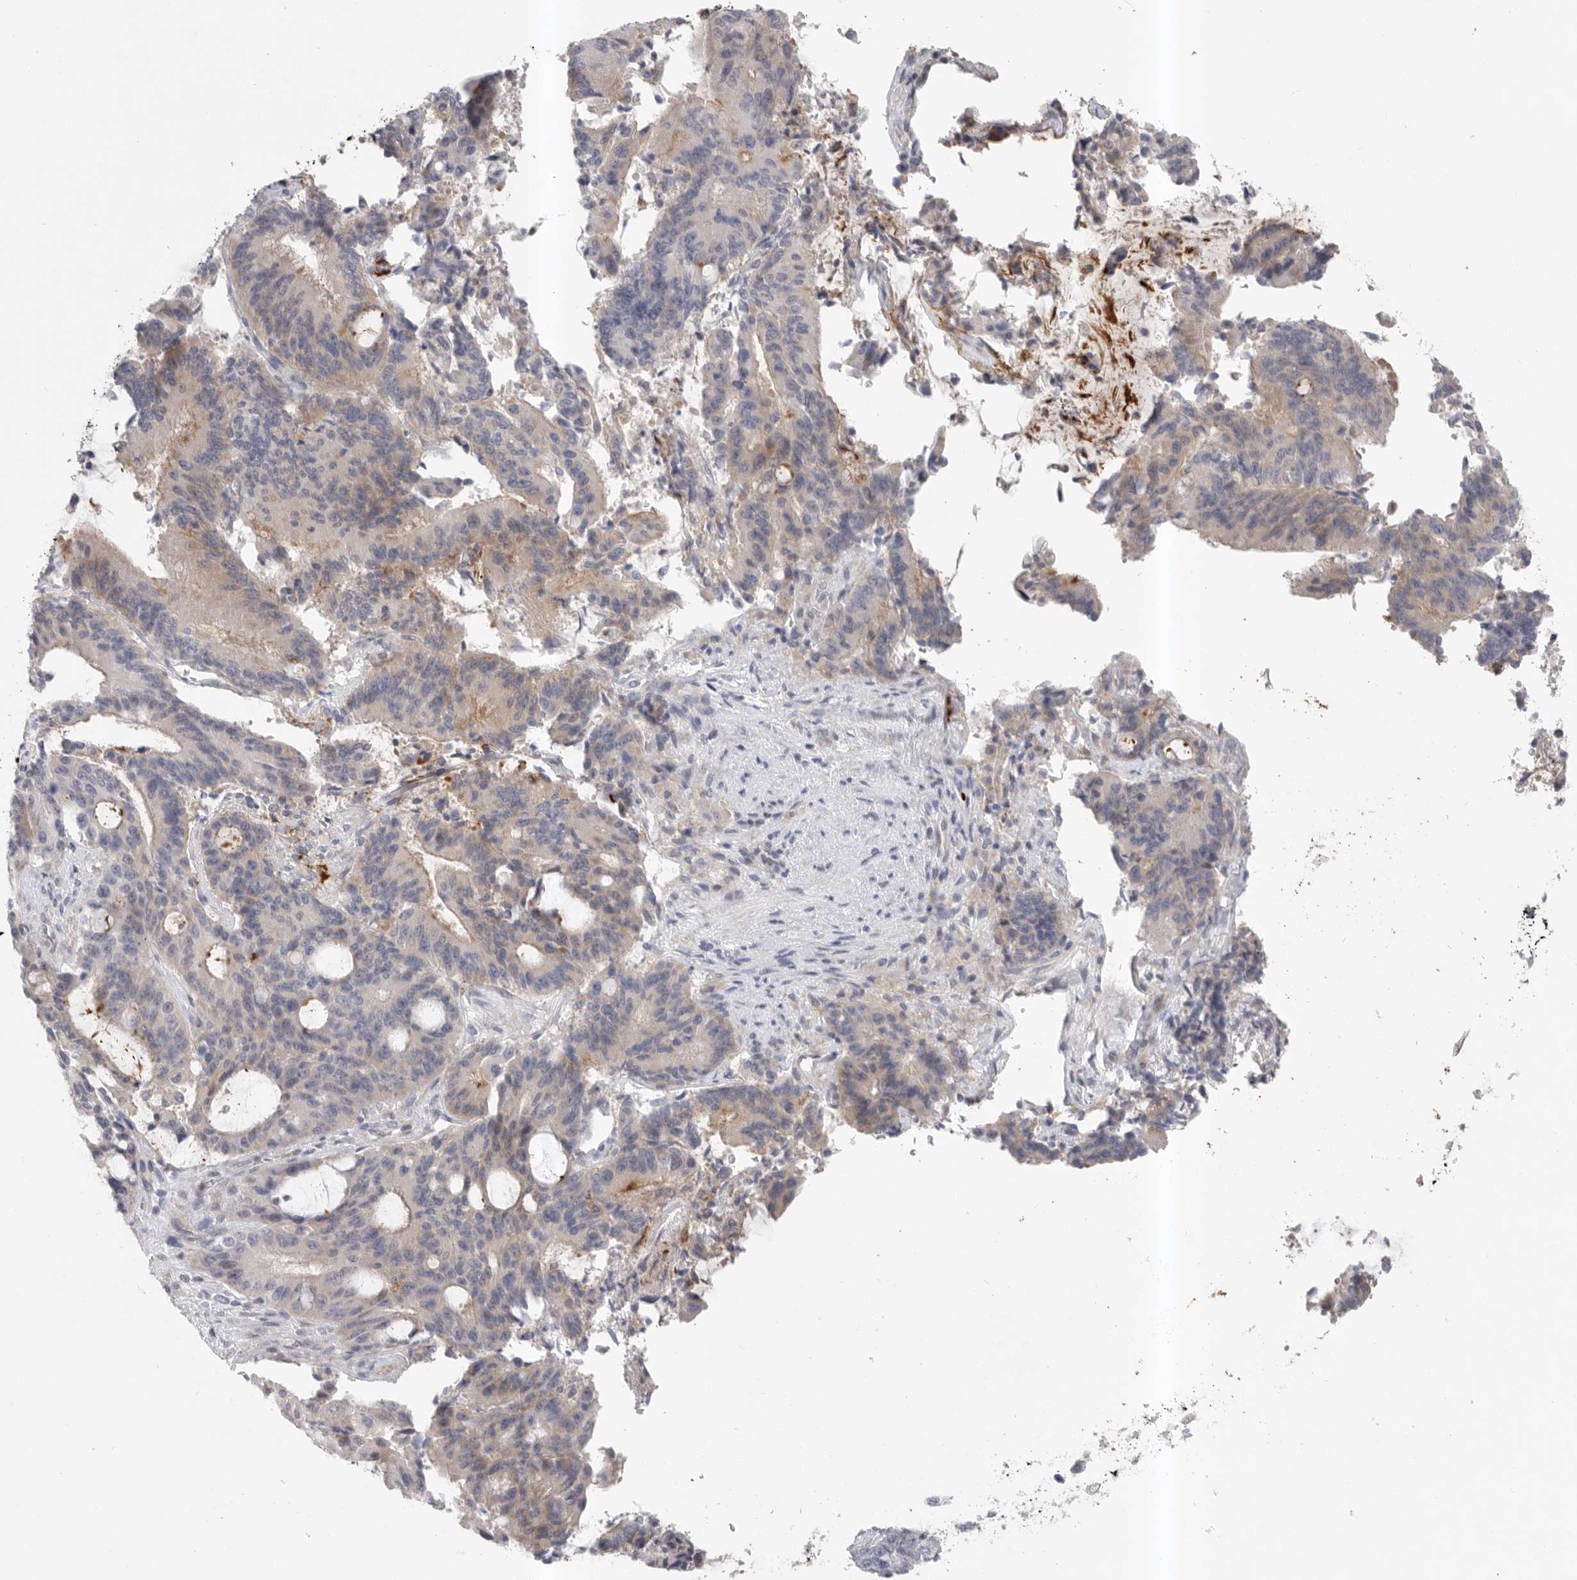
{"staining": {"intensity": "weak", "quantity": "<25%", "location": "cytoplasmic/membranous"}, "tissue": "liver cancer", "cell_type": "Tumor cells", "image_type": "cancer", "snomed": [{"axis": "morphology", "description": "Normal tissue, NOS"}, {"axis": "morphology", "description": "Cholangiocarcinoma"}, {"axis": "topography", "description": "Liver"}, {"axis": "topography", "description": "Peripheral nerve tissue"}], "caption": "Immunohistochemistry of human liver cancer reveals no expression in tumor cells.", "gene": "TMEM69", "patient": {"sex": "female", "age": 73}}